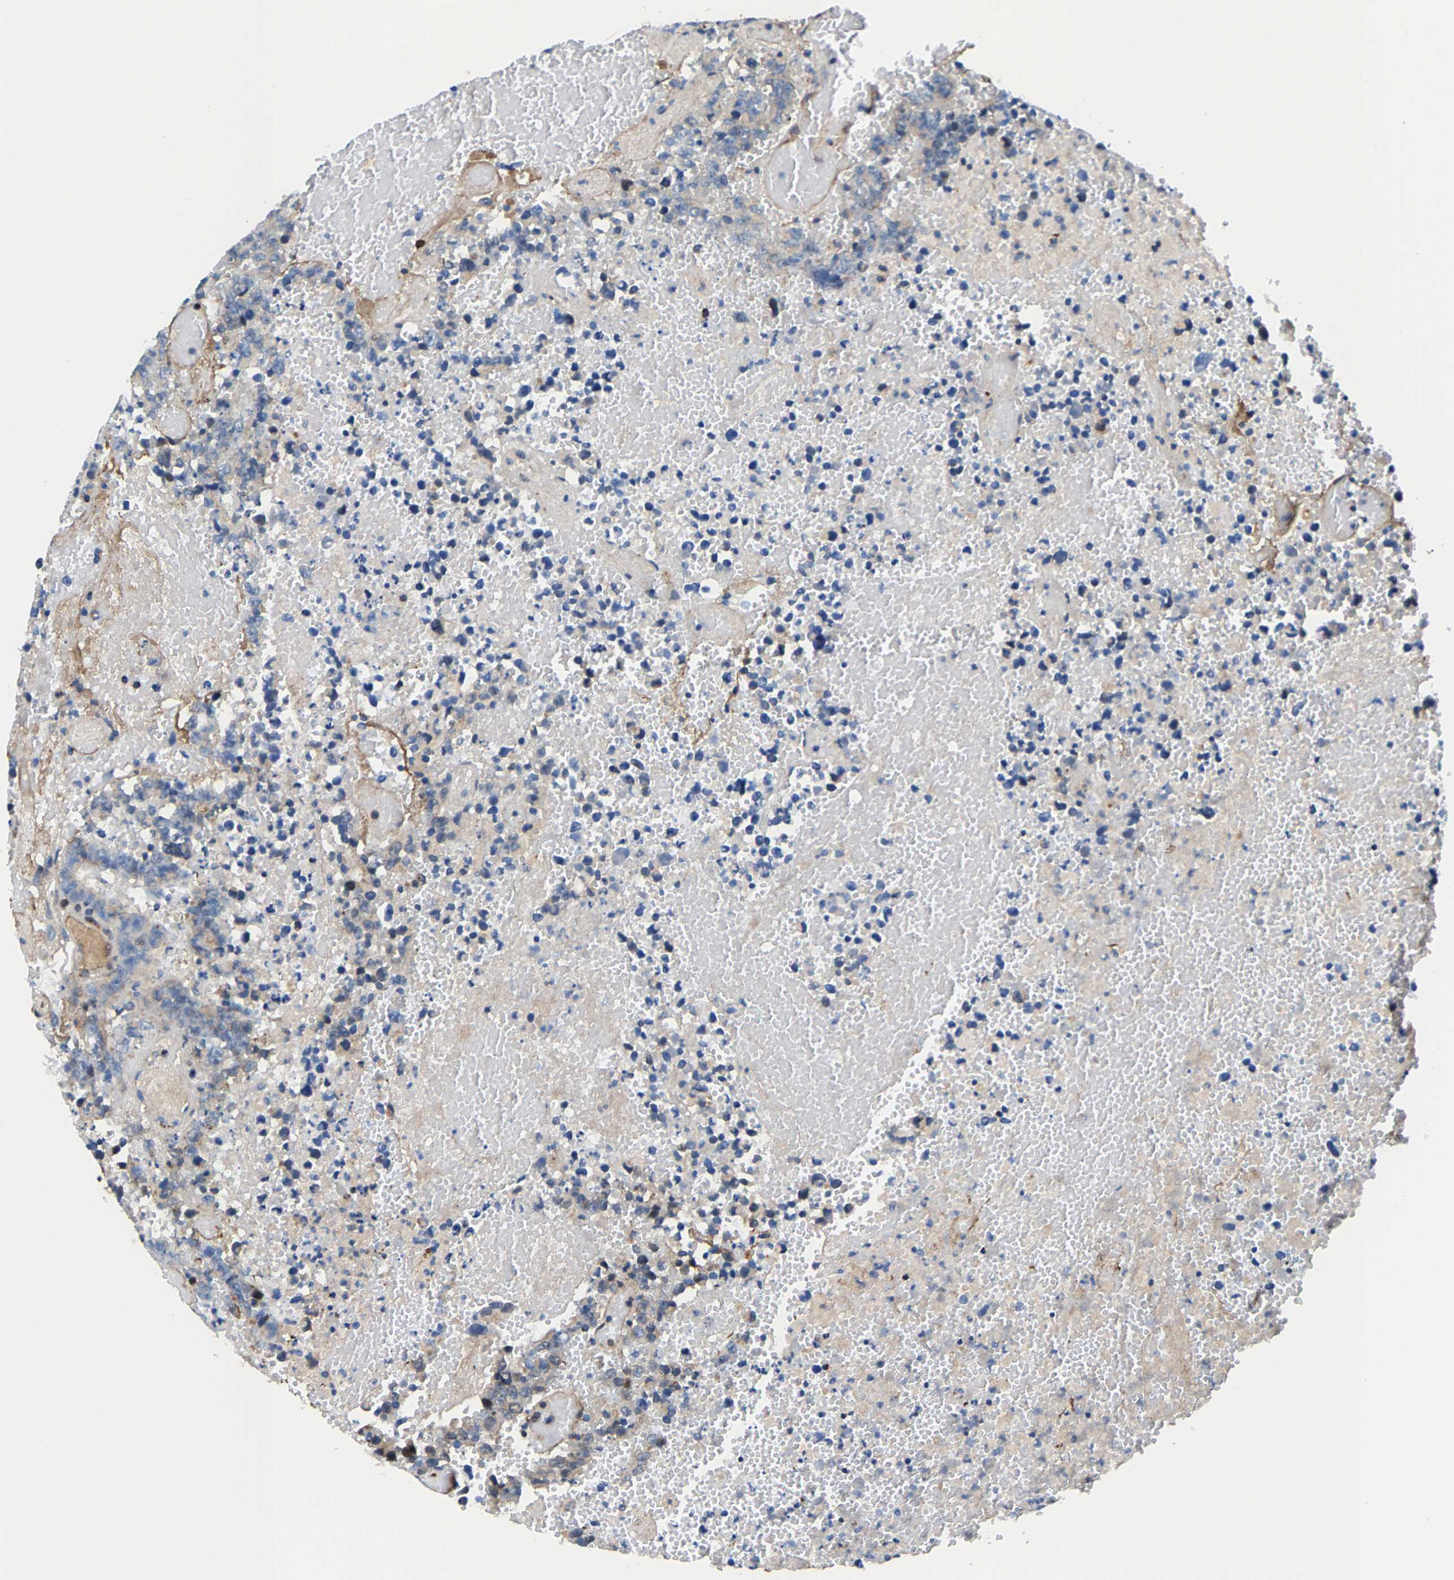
{"staining": {"intensity": "negative", "quantity": "none", "location": "none"}, "tissue": "testis cancer", "cell_type": "Tumor cells", "image_type": "cancer", "snomed": [{"axis": "morphology", "description": "Carcinoma, Embryonal, NOS"}, {"axis": "topography", "description": "Testis"}], "caption": "The micrograph displays no significant staining in tumor cells of testis embryonal carcinoma.", "gene": "DPP7", "patient": {"sex": "male", "age": 25}}